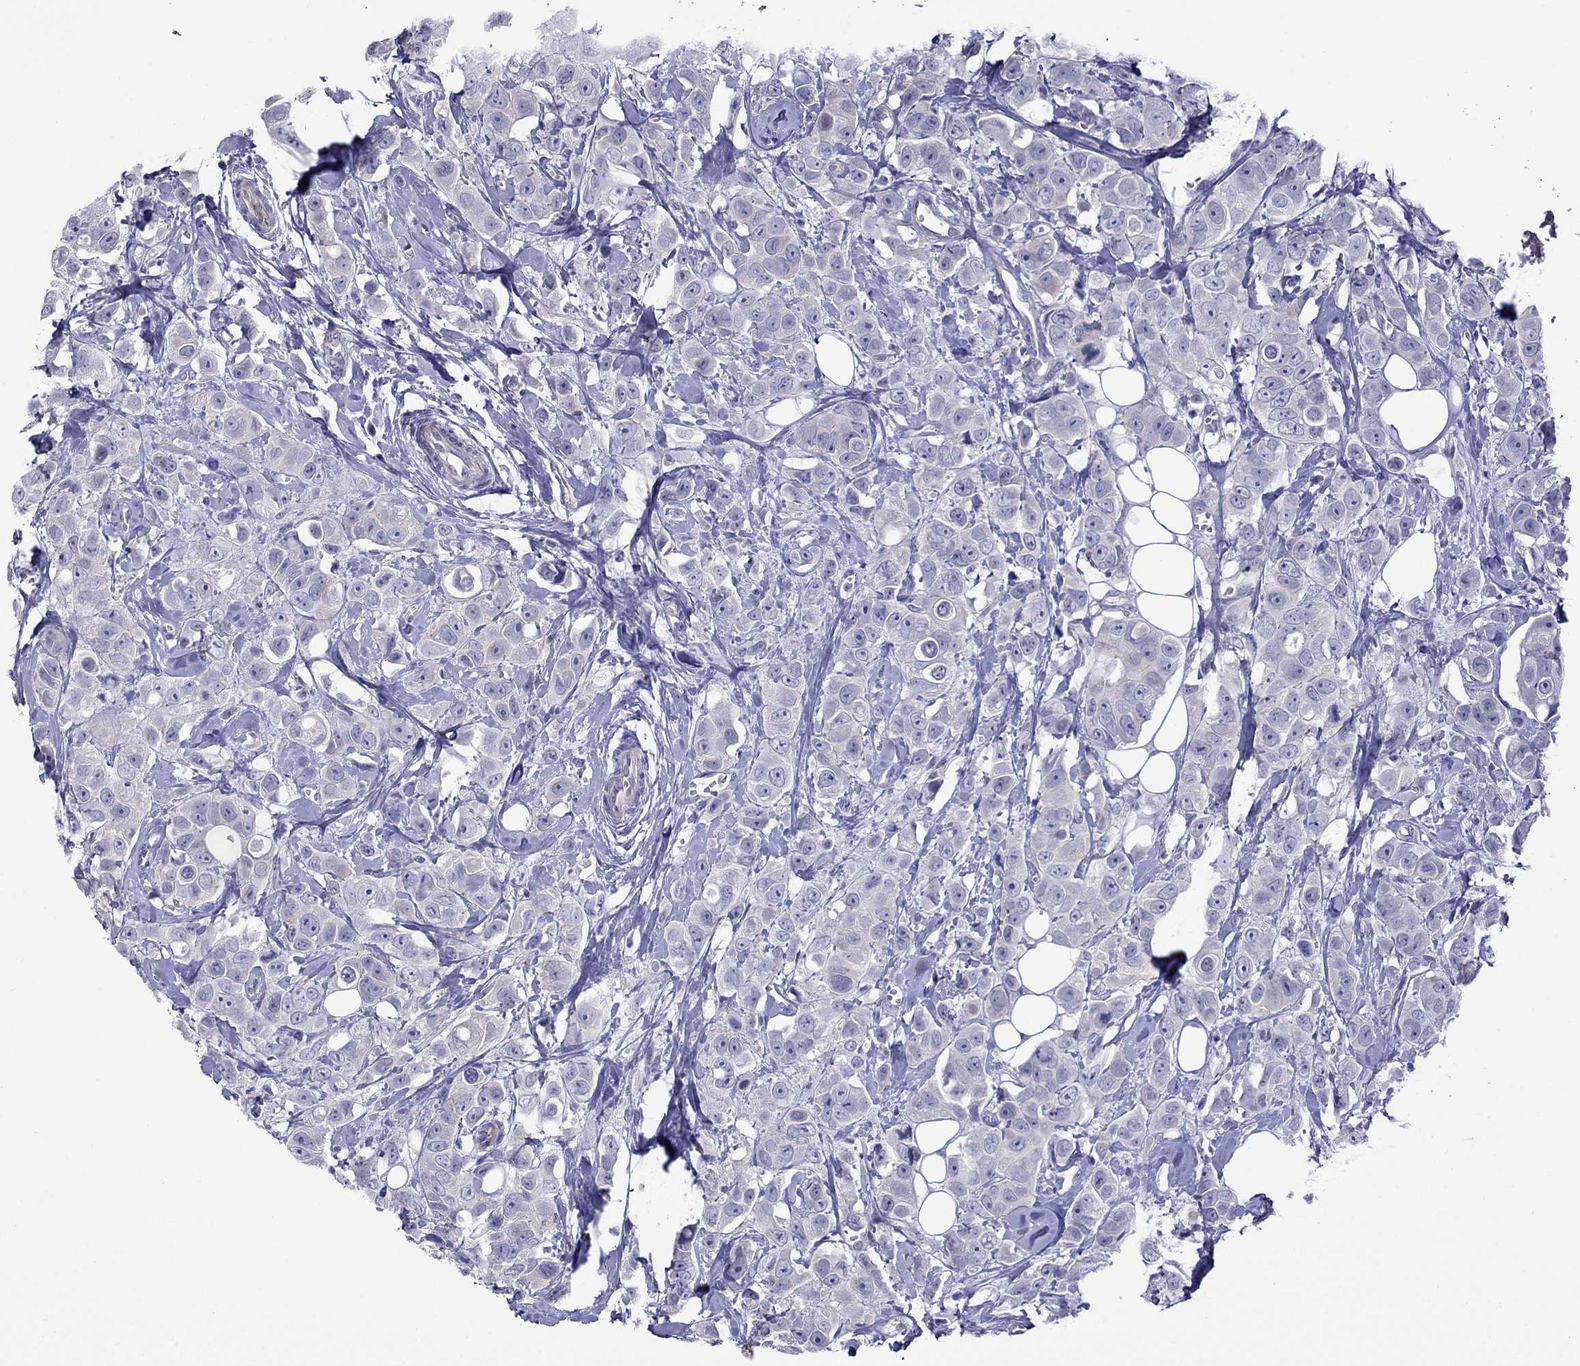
{"staining": {"intensity": "negative", "quantity": "none", "location": "none"}, "tissue": "breast cancer", "cell_type": "Tumor cells", "image_type": "cancer", "snomed": [{"axis": "morphology", "description": "Duct carcinoma"}, {"axis": "topography", "description": "Breast"}], "caption": "High magnification brightfield microscopy of breast cancer stained with DAB (brown) and counterstained with hematoxylin (blue): tumor cells show no significant expression.", "gene": "STAR", "patient": {"sex": "female", "age": 35}}